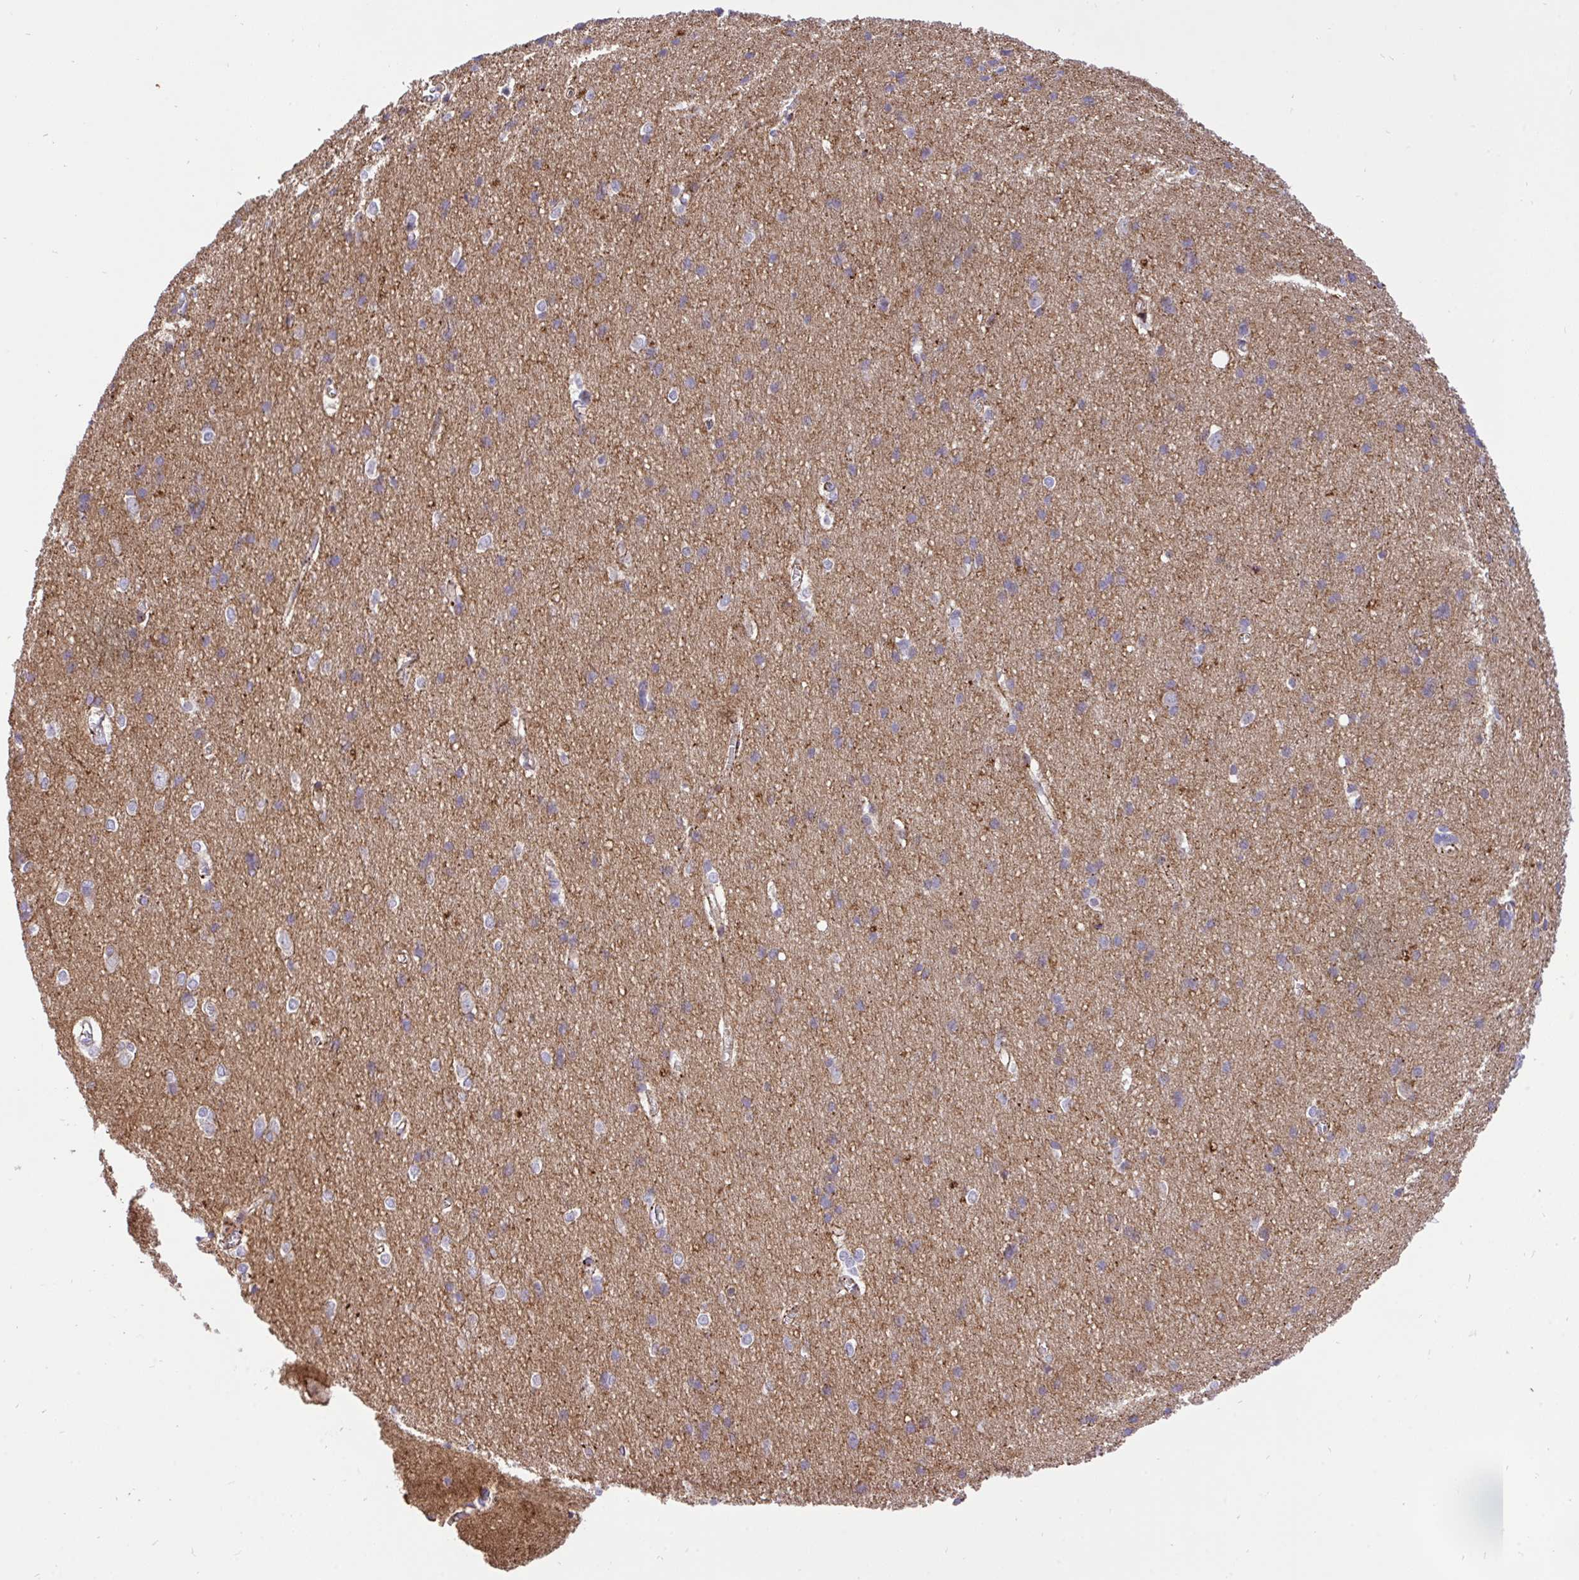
{"staining": {"intensity": "weak", "quantity": "25%-75%", "location": "cytoplasmic/membranous"}, "tissue": "cerebral cortex", "cell_type": "Endothelial cells", "image_type": "normal", "snomed": [{"axis": "morphology", "description": "Normal tissue, NOS"}, {"axis": "topography", "description": "Cerebral cortex"}], "caption": "Brown immunohistochemical staining in normal cerebral cortex reveals weak cytoplasmic/membranous expression in about 25%-75% of endothelial cells.", "gene": "ERI1", "patient": {"sex": "male", "age": 37}}